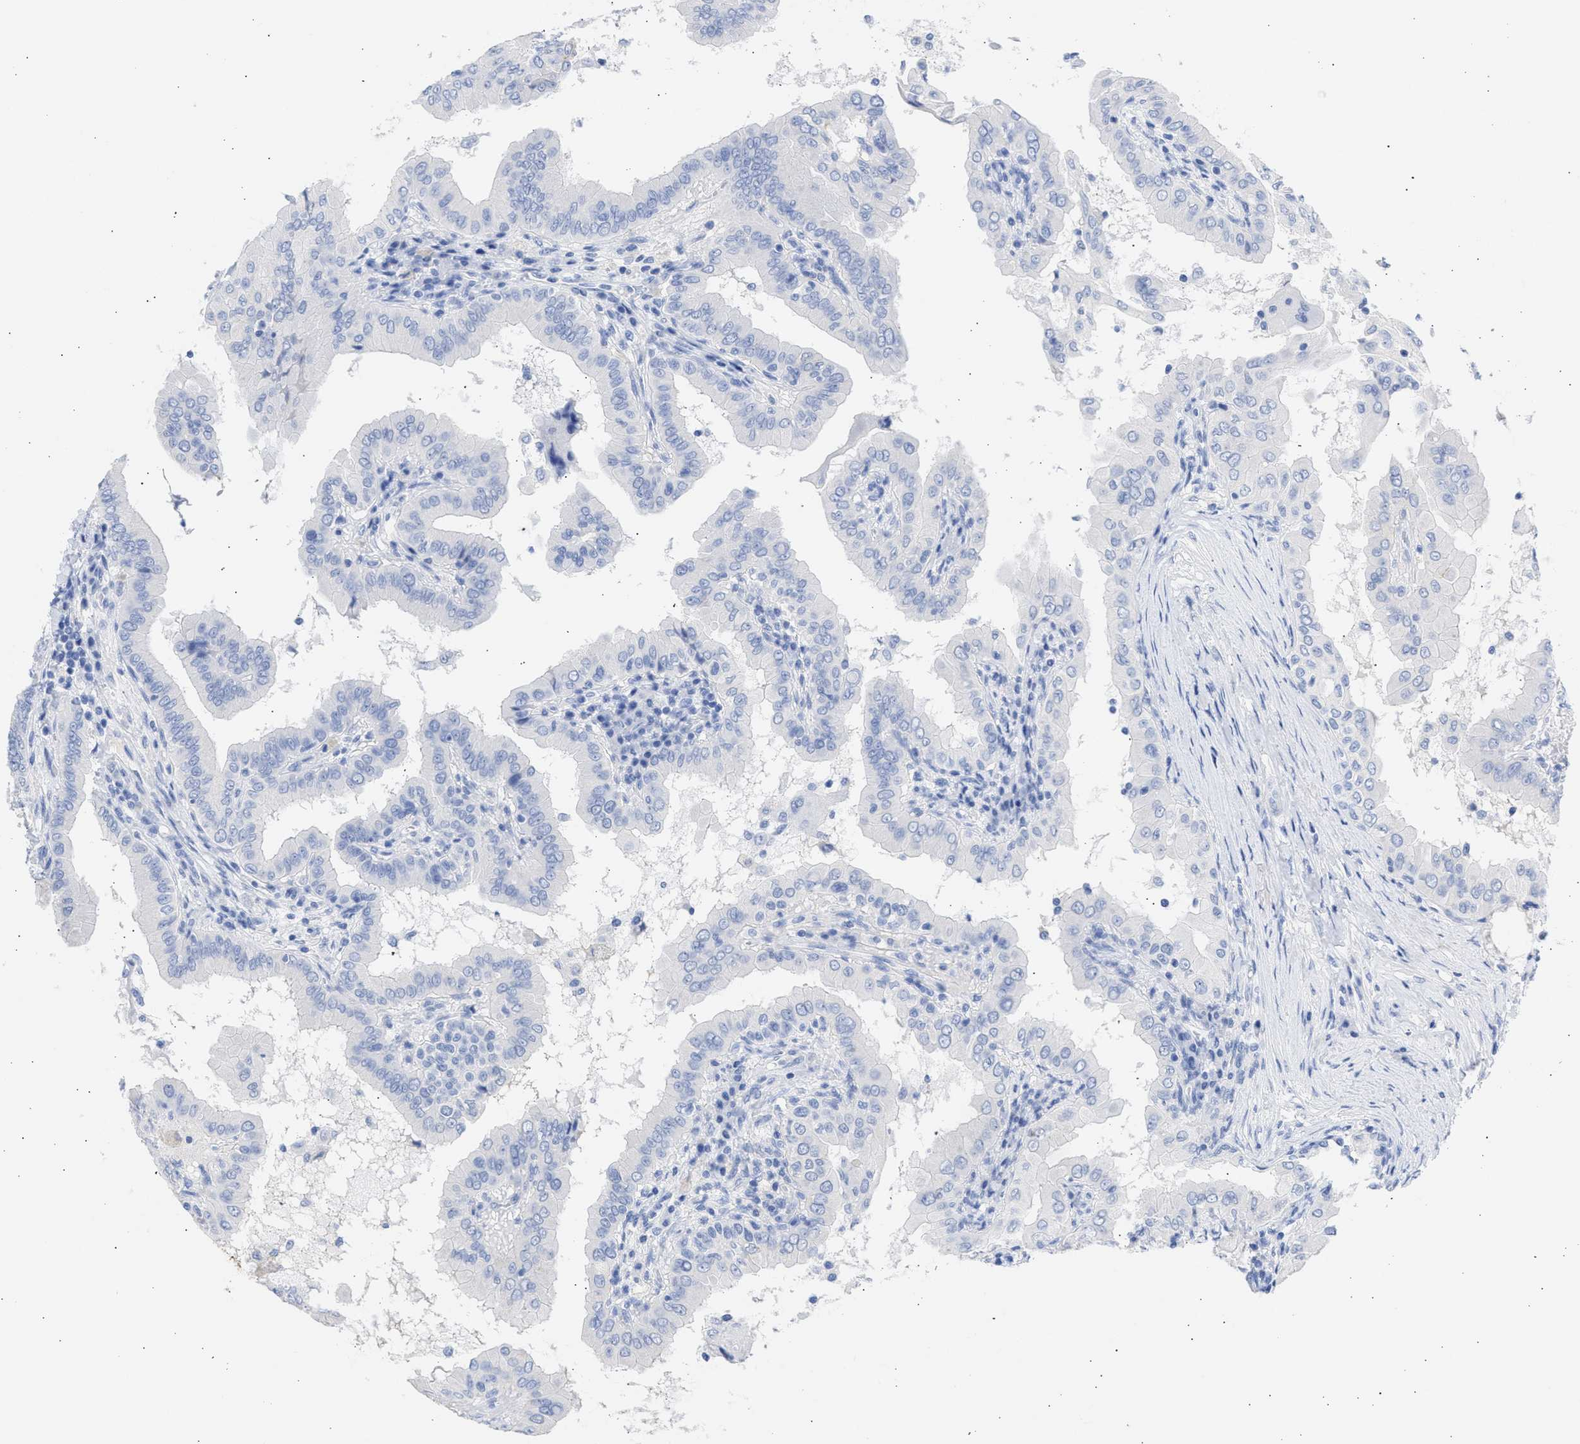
{"staining": {"intensity": "negative", "quantity": "none", "location": "none"}, "tissue": "thyroid cancer", "cell_type": "Tumor cells", "image_type": "cancer", "snomed": [{"axis": "morphology", "description": "Papillary adenocarcinoma, NOS"}, {"axis": "topography", "description": "Thyroid gland"}], "caption": "A high-resolution photomicrograph shows immunohistochemistry staining of papillary adenocarcinoma (thyroid), which shows no significant positivity in tumor cells.", "gene": "NCAM1", "patient": {"sex": "male", "age": 33}}